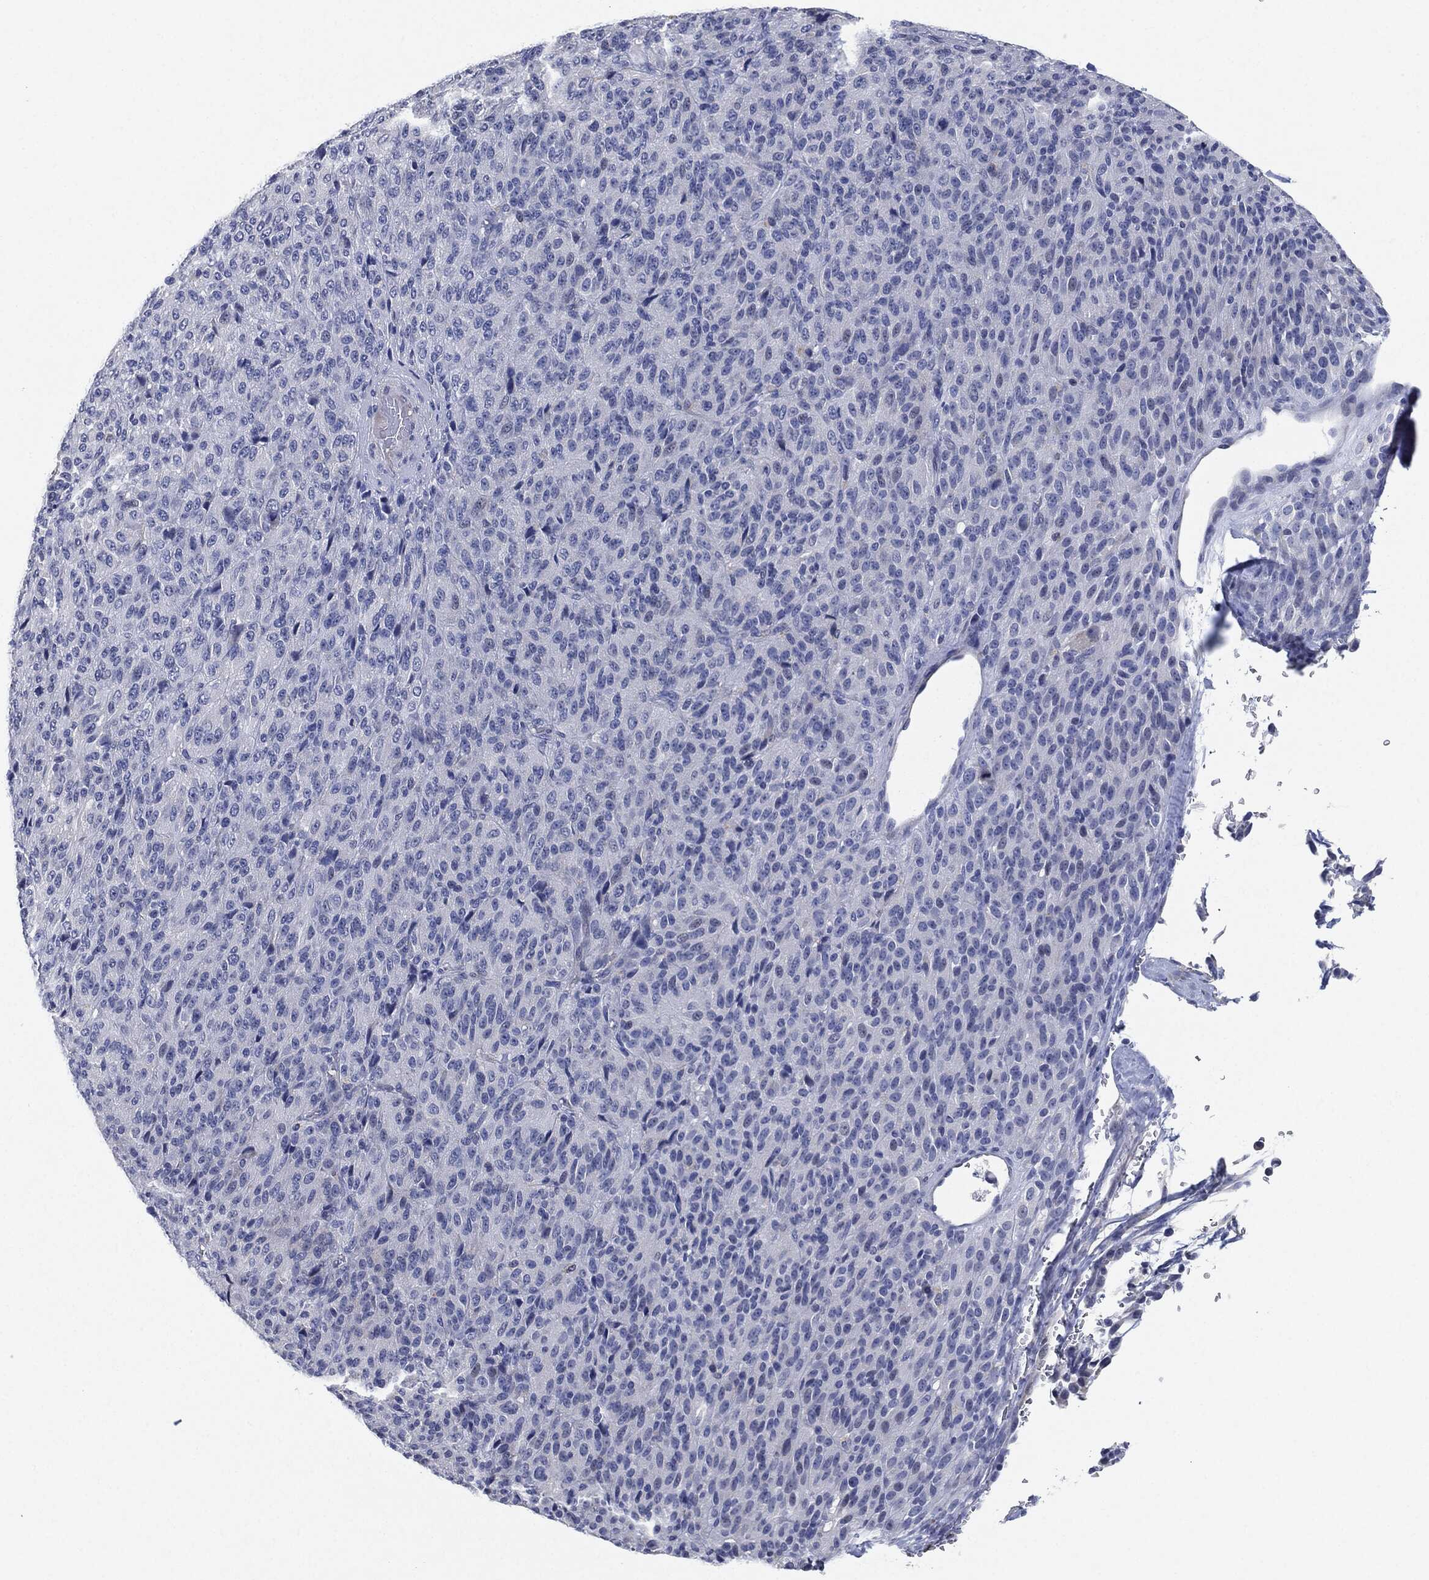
{"staining": {"intensity": "negative", "quantity": "none", "location": "none"}, "tissue": "melanoma", "cell_type": "Tumor cells", "image_type": "cancer", "snomed": [{"axis": "morphology", "description": "Malignant melanoma, Metastatic site"}, {"axis": "topography", "description": "Brain"}], "caption": "This is a micrograph of IHC staining of melanoma, which shows no expression in tumor cells.", "gene": "NTRK1", "patient": {"sex": "female", "age": 56}}